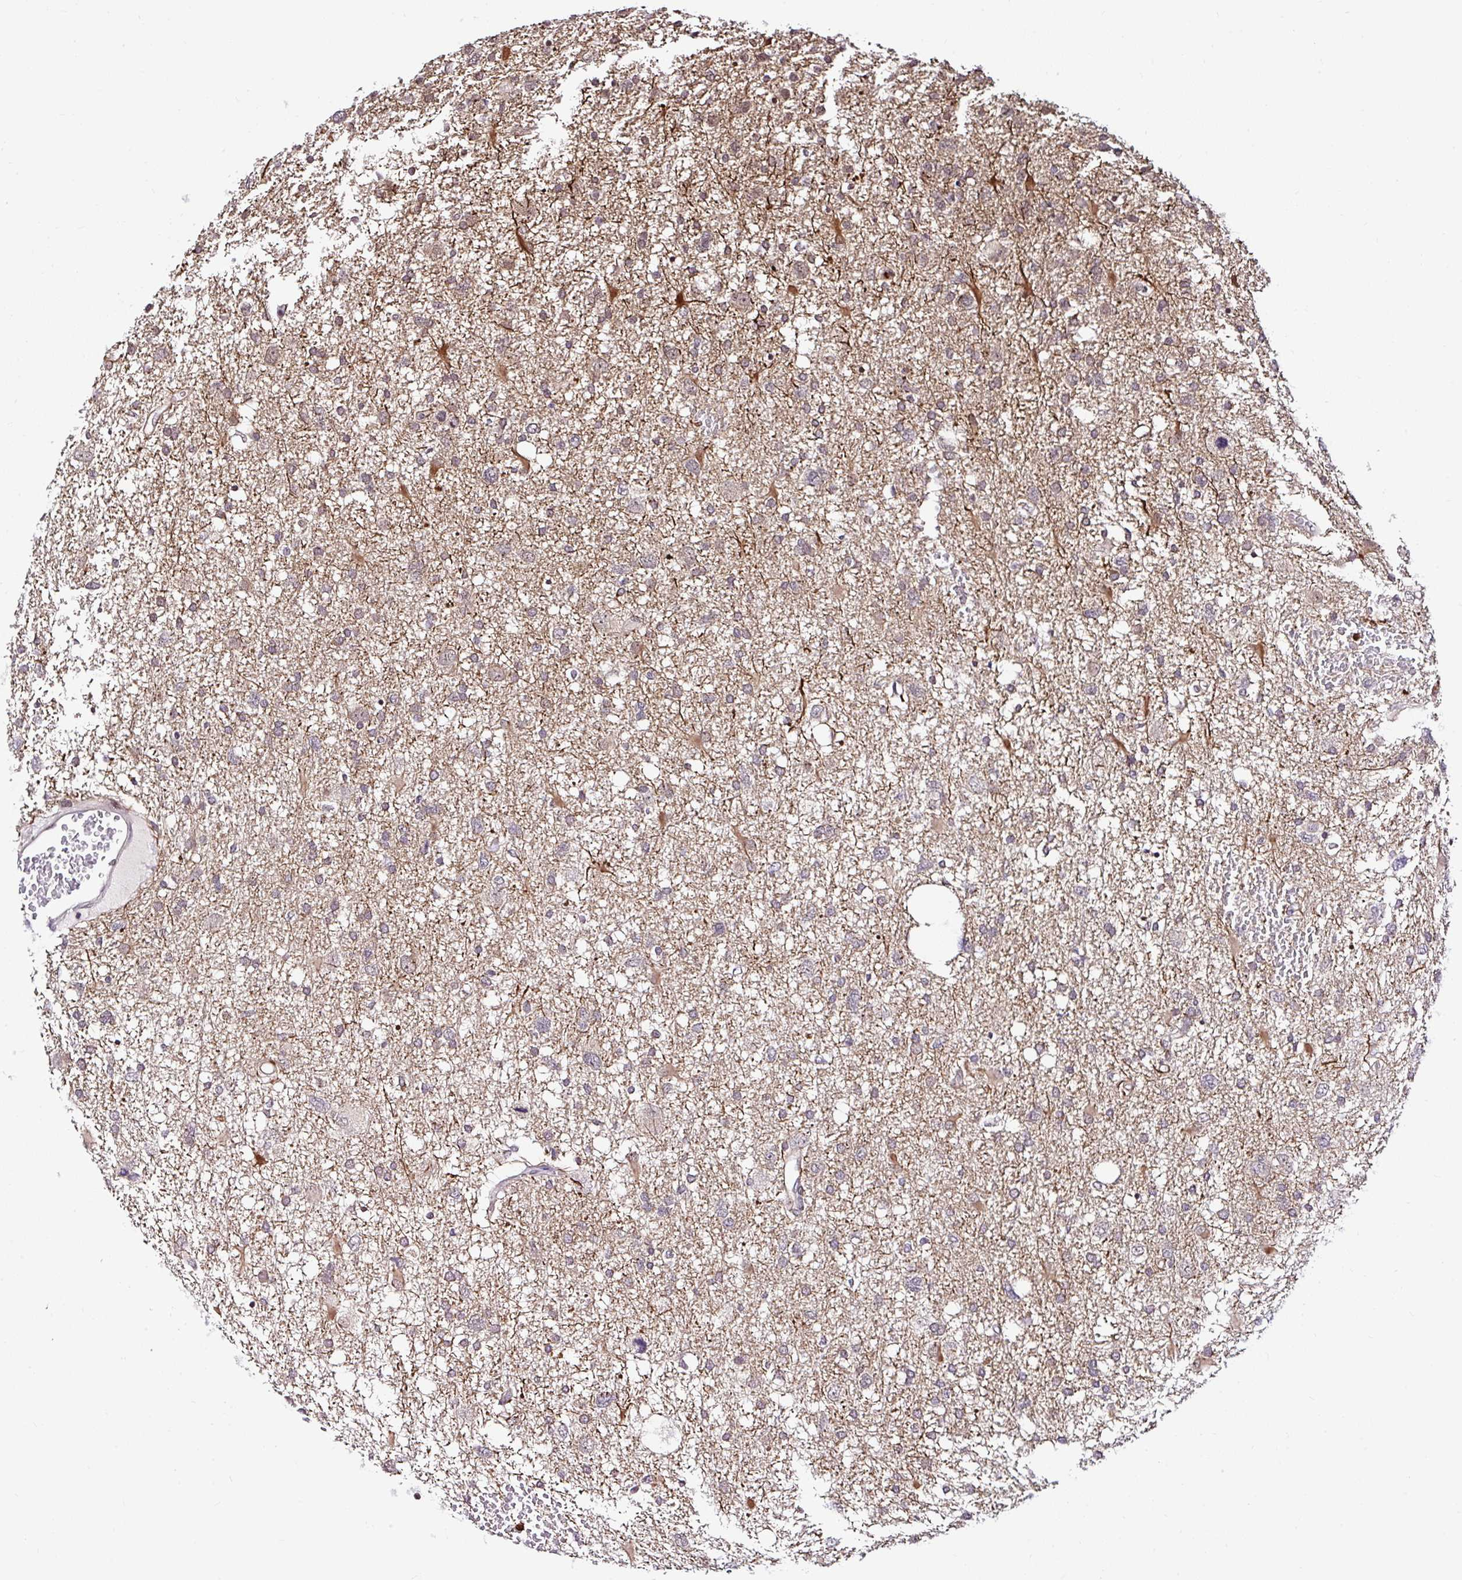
{"staining": {"intensity": "weak", "quantity": "25%-75%", "location": "cytoplasmic/membranous"}, "tissue": "glioma", "cell_type": "Tumor cells", "image_type": "cancer", "snomed": [{"axis": "morphology", "description": "Glioma, malignant, High grade"}, {"axis": "topography", "description": "Brain"}], "caption": "The micrograph exhibits a brown stain indicating the presence of a protein in the cytoplasmic/membranous of tumor cells in glioma.", "gene": "PIN4", "patient": {"sex": "male", "age": 61}}